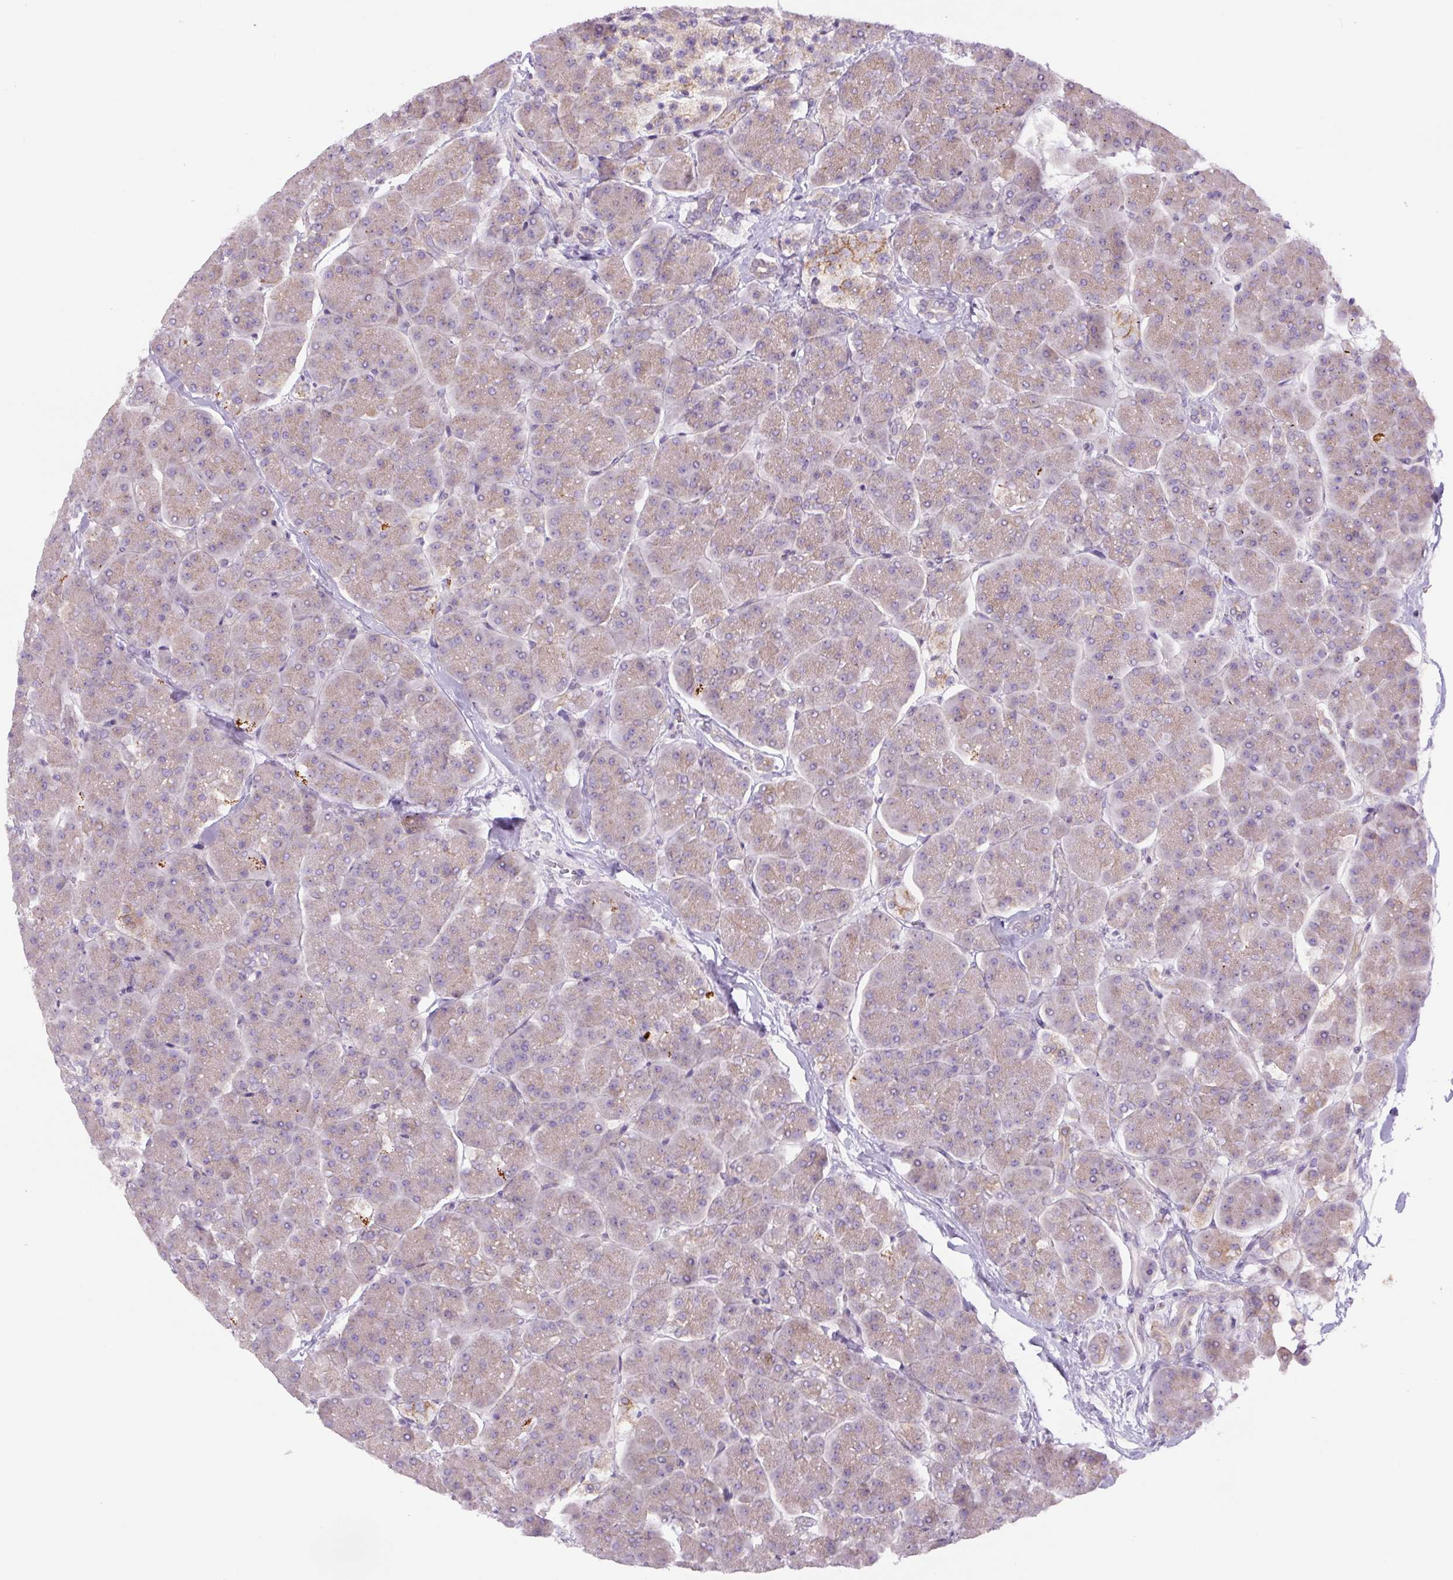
{"staining": {"intensity": "negative", "quantity": "none", "location": "none"}, "tissue": "pancreas", "cell_type": "Exocrine glandular cells", "image_type": "normal", "snomed": [{"axis": "morphology", "description": "Normal tissue, NOS"}, {"axis": "topography", "description": "Pancreas"}, {"axis": "topography", "description": "Peripheral nerve tissue"}], "caption": "The immunohistochemistry (IHC) histopathology image has no significant positivity in exocrine glandular cells of pancreas. (DAB immunohistochemistry with hematoxylin counter stain).", "gene": "CCNI2", "patient": {"sex": "male", "age": 54}}